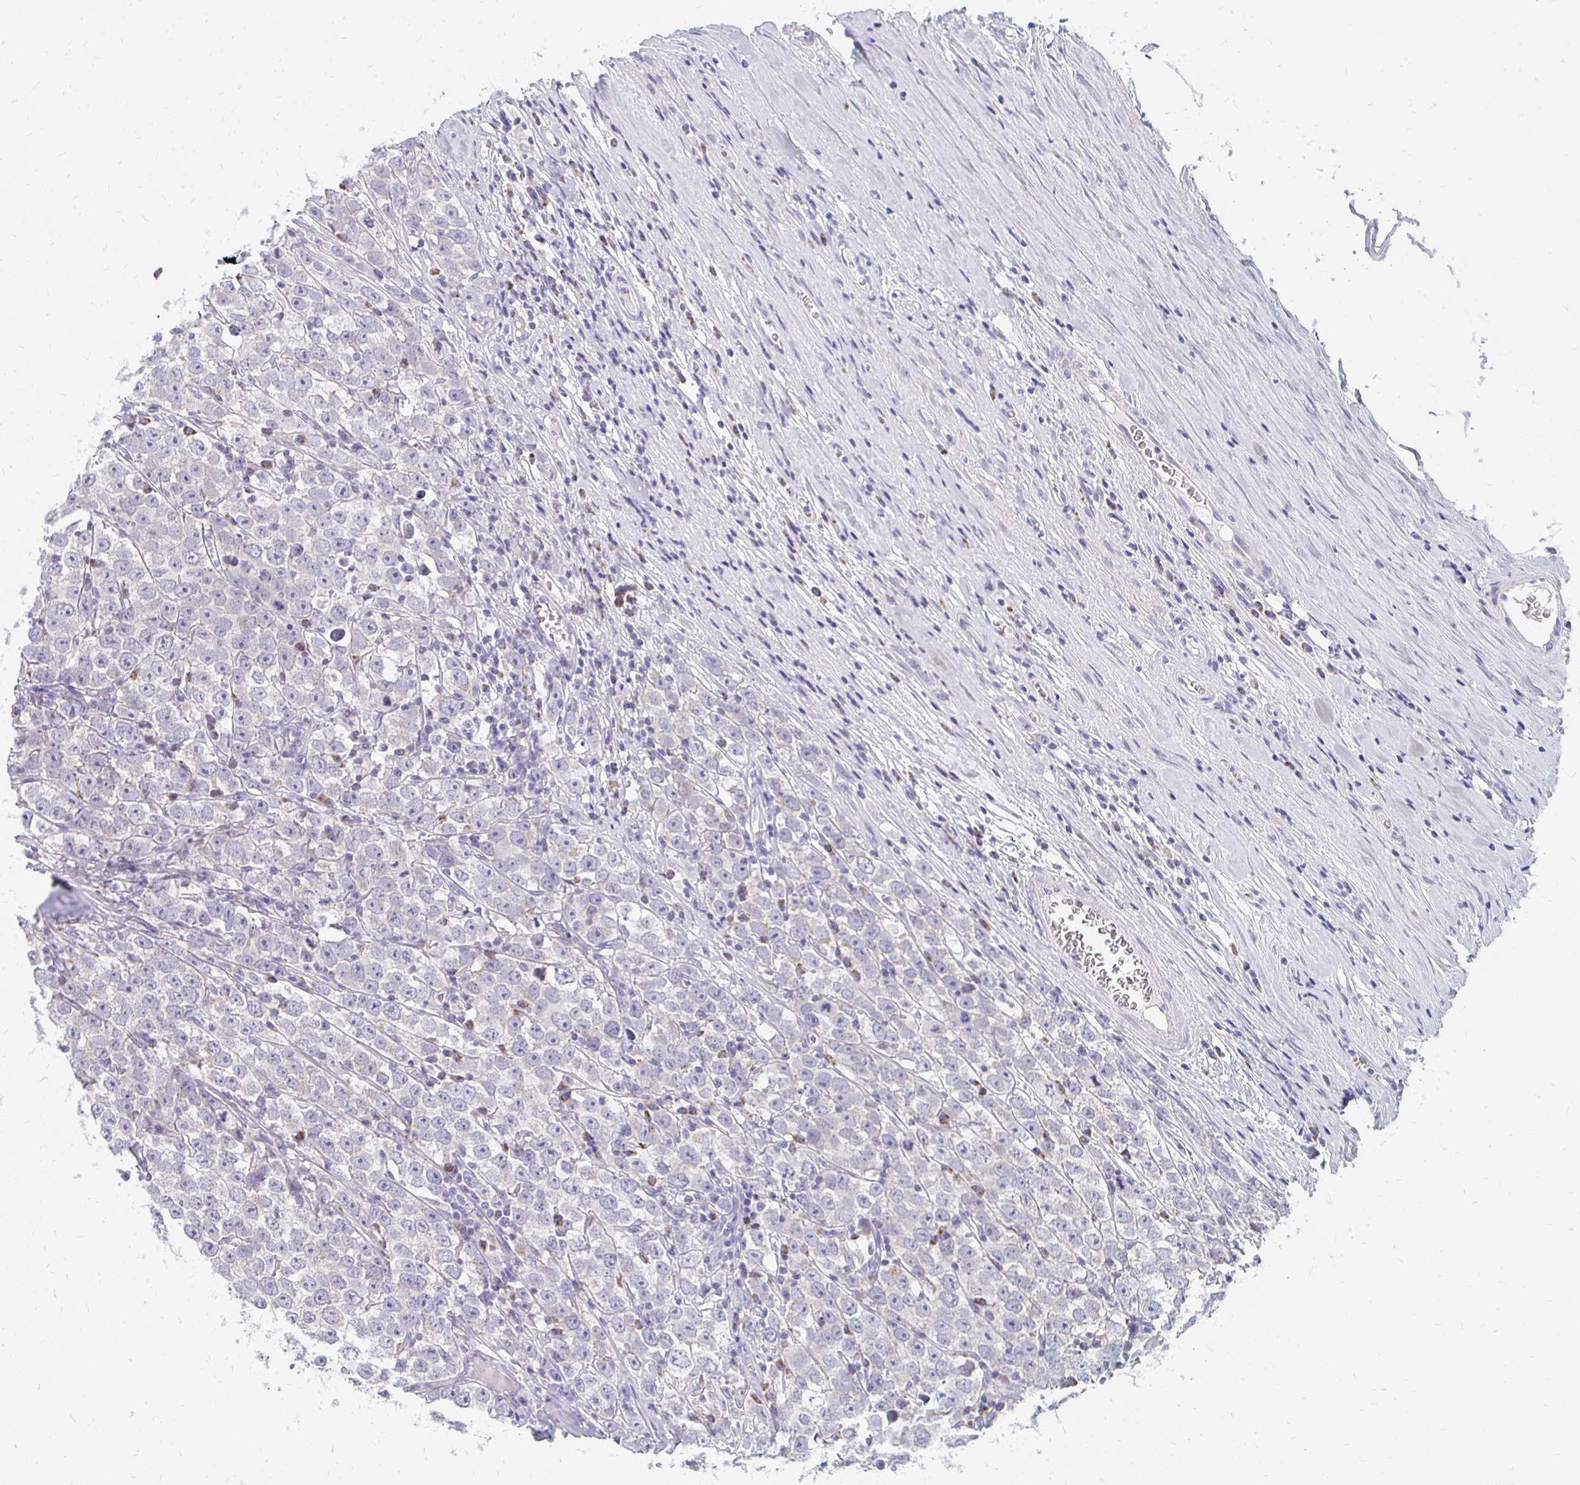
{"staining": {"intensity": "negative", "quantity": "none", "location": "none"}, "tissue": "testis cancer", "cell_type": "Tumor cells", "image_type": "cancer", "snomed": [{"axis": "morphology", "description": "Seminoma, NOS"}, {"axis": "morphology", "description": "Carcinoma, Embryonal, NOS"}, {"axis": "topography", "description": "Testis"}], "caption": "This is an immunohistochemistry (IHC) photomicrograph of testis cancer. There is no staining in tumor cells.", "gene": "OR10V1", "patient": {"sex": "male", "age": 52}}